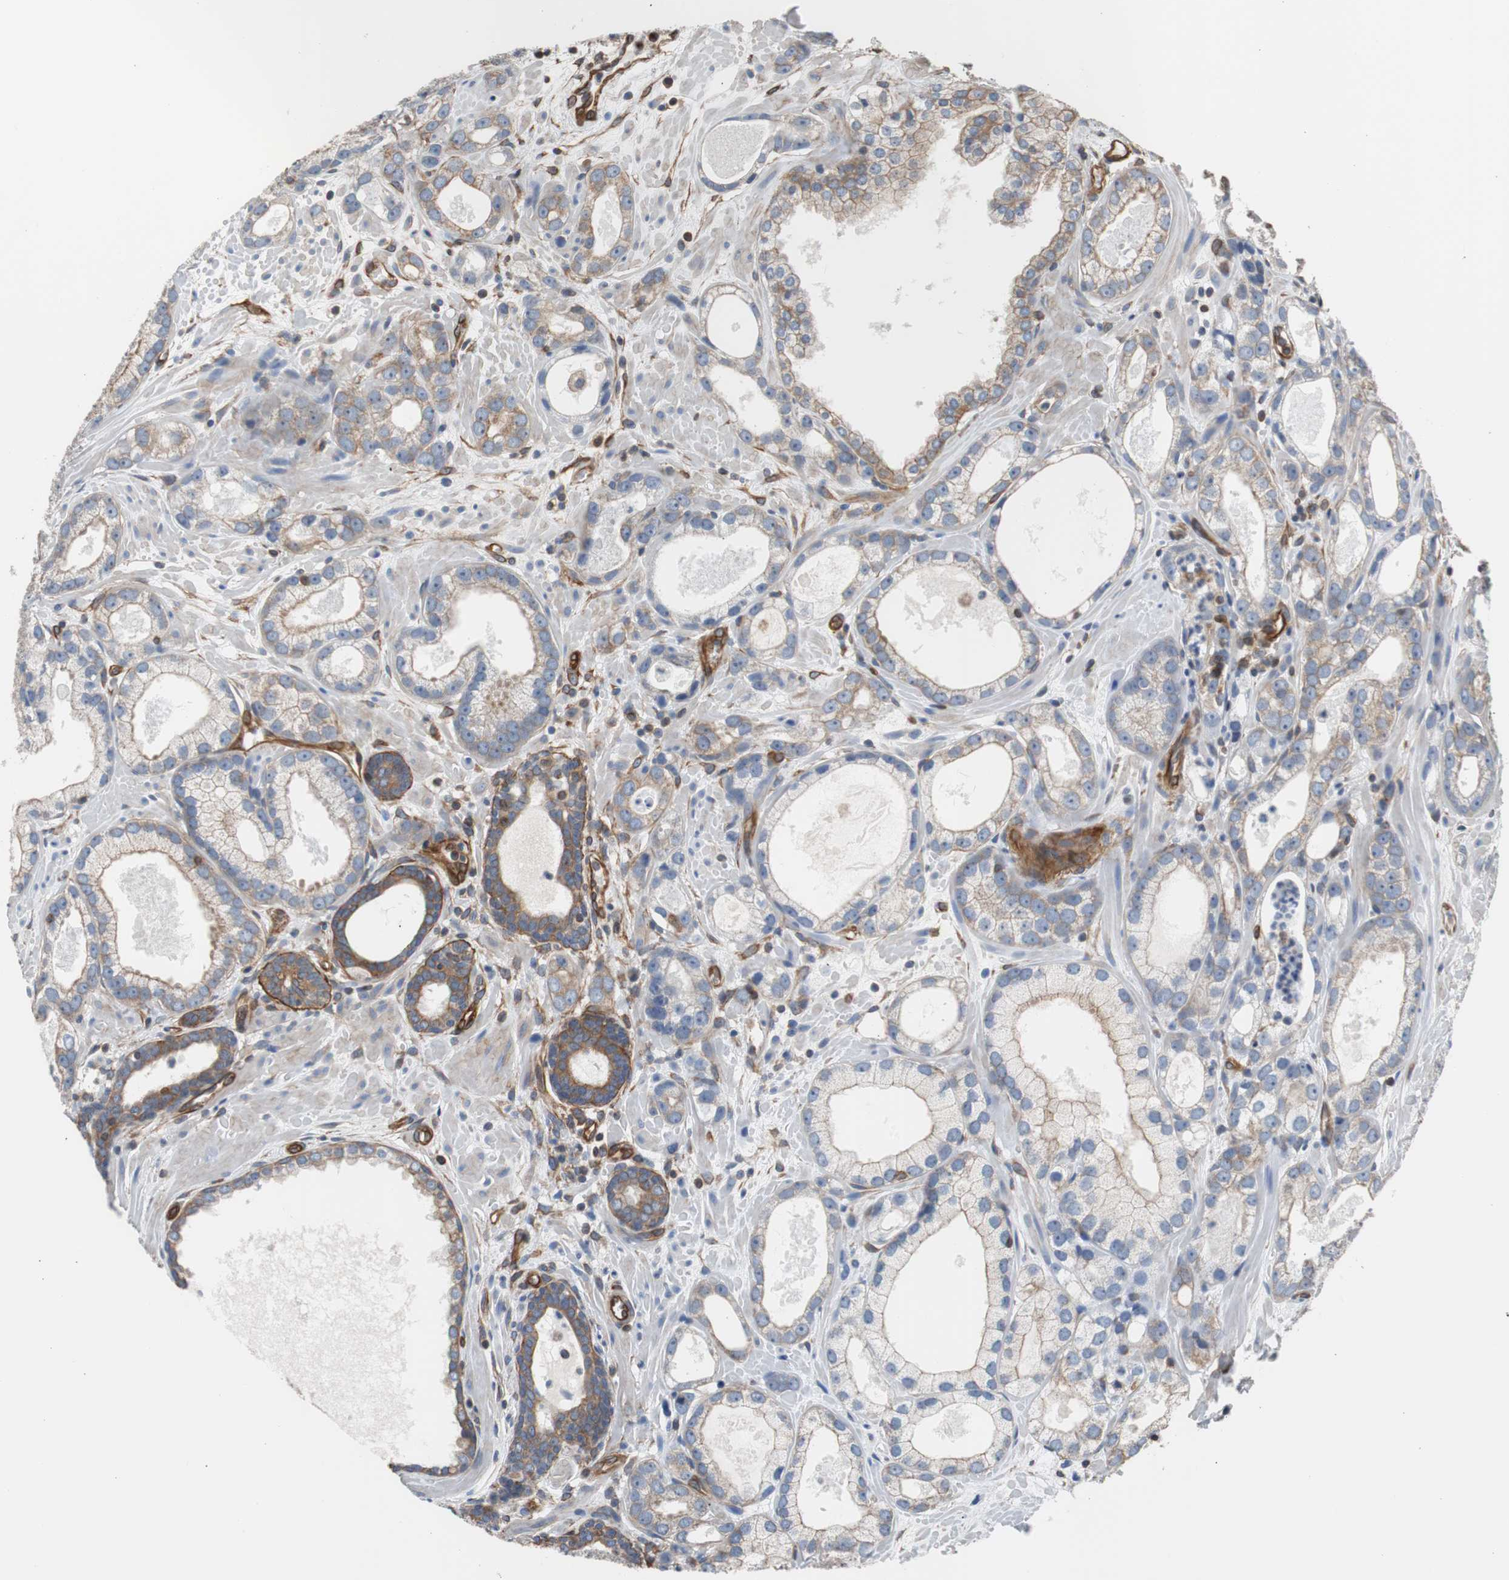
{"staining": {"intensity": "weak", "quantity": "25%-75%", "location": "cytoplasmic/membranous"}, "tissue": "prostate cancer", "cell_type": "Tumor cells", "image_type": "cancer", "snomed": [{"axis": "morphology", "description": "Adenocarcinoma, Low grade"}, {"axis": "topography", "description": "Prostate"}], "caption": "Protein expression analysis of human adenocarcinoma (low-grade) (prostate) reveals weak cytoplasmic/membranous positivity in about 25%-75% of tumor cells. (DAB (3,3'-diaminobenzidine) = brown stain, brightfield microscopy at high magnification).", "gene": "KIF3B", "patient": {"sex": "male", "age": 57}}